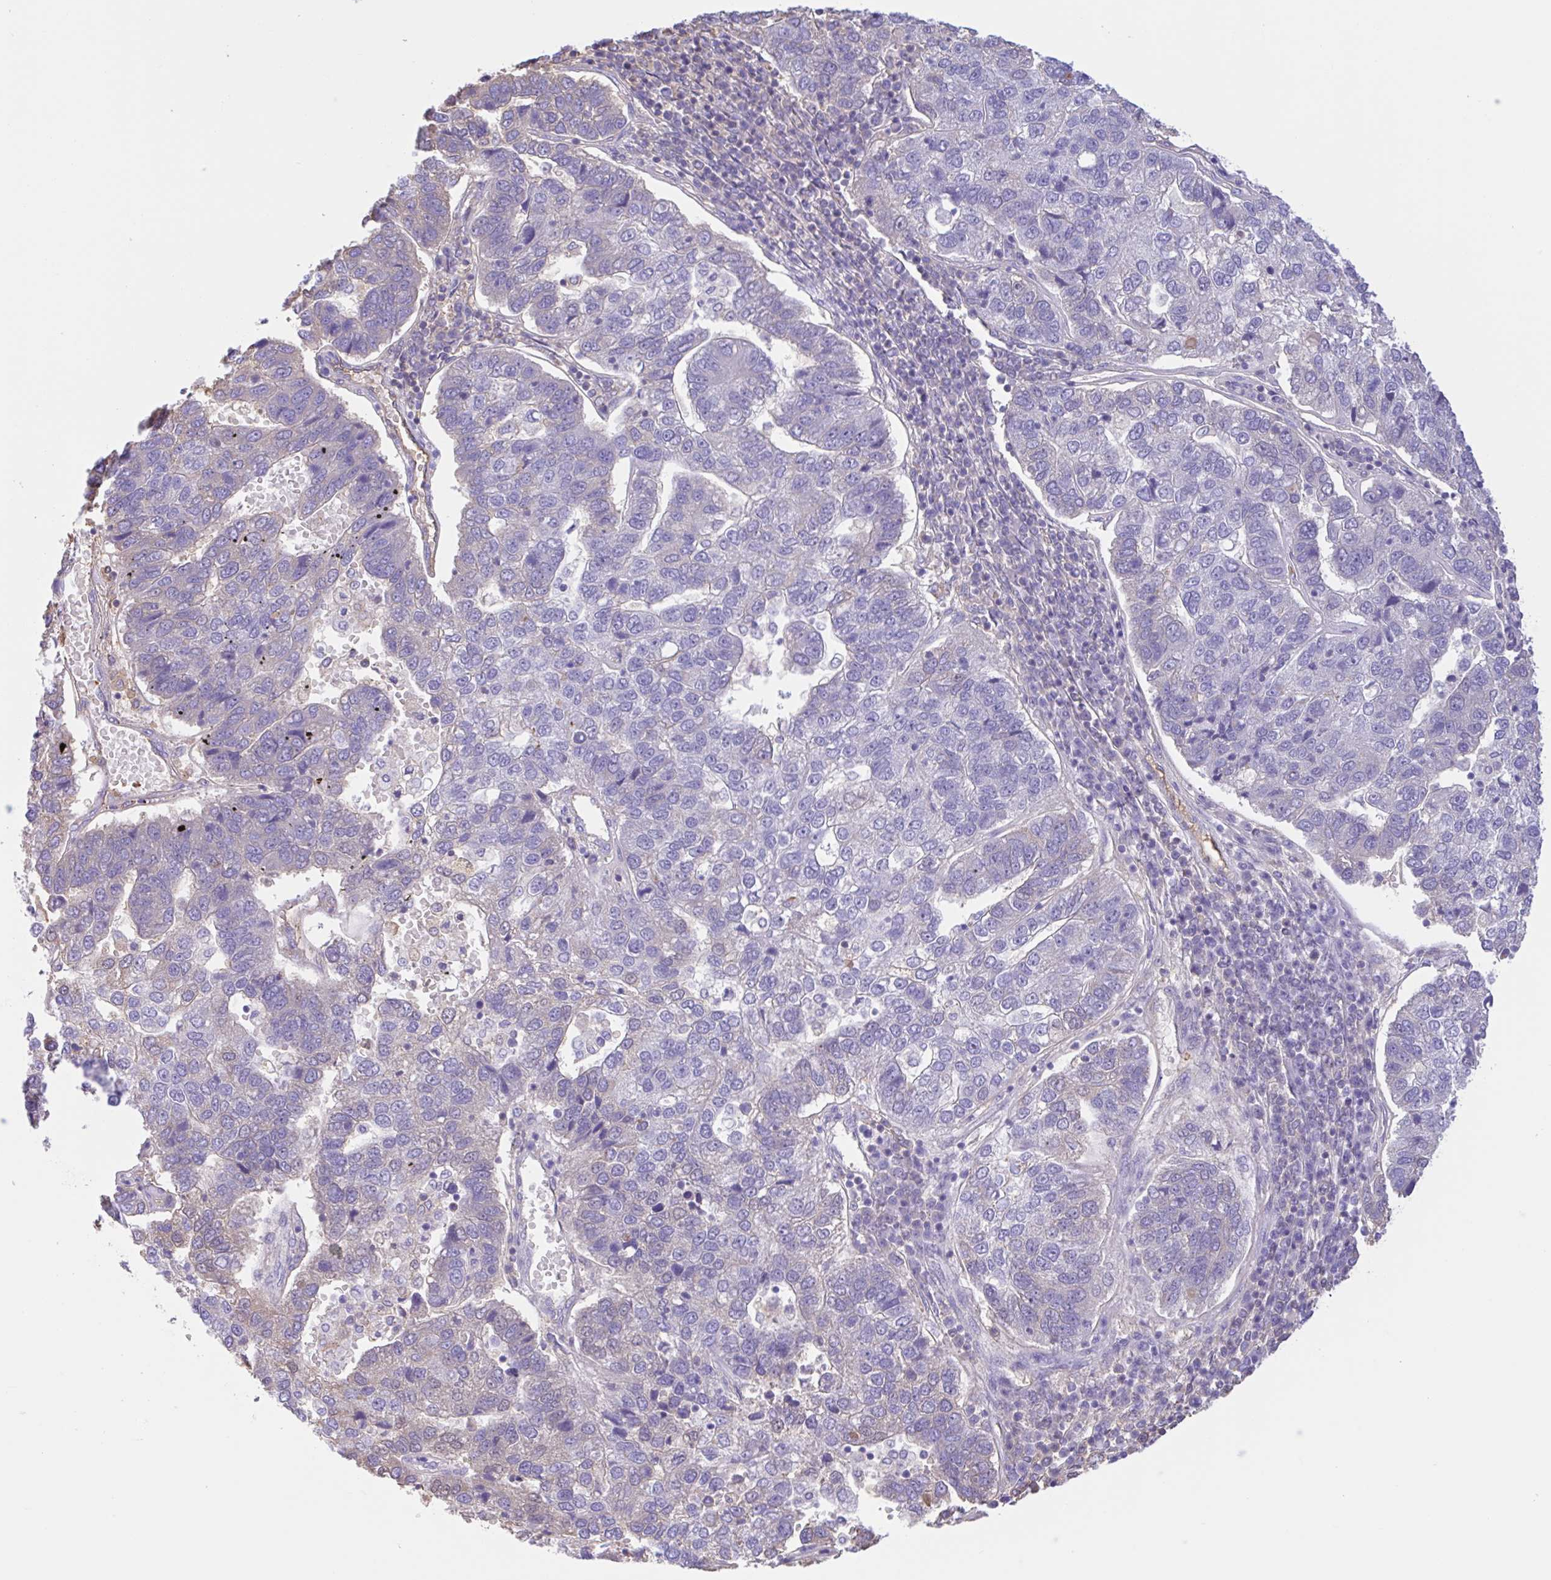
{"staining": {"intensity": "negative", "quantity": "none", "location": "none"}, "tissue": "pancreatic cancer", "cell_type": "Tumor cells", "image_type": "cancer", "snomed": [{"axis": "morphology", "description": "Adenocarcinoma, NOS"}, {"axis": "topography", "description": "Pancreas"}], "caption": "Pancreatic adenocarcinoma was stained to show a protein in brown. There is no significant staining in tumor cells. The staining was performed using DAB (3,3'-diaminobenzidine) to visualize the protein expression in brown, while the nuclei were stained in blue with hematoxylin (Magnification: 20x).", "gene": "LARGE2", "patient": {"sex": "female", "age": 61}}